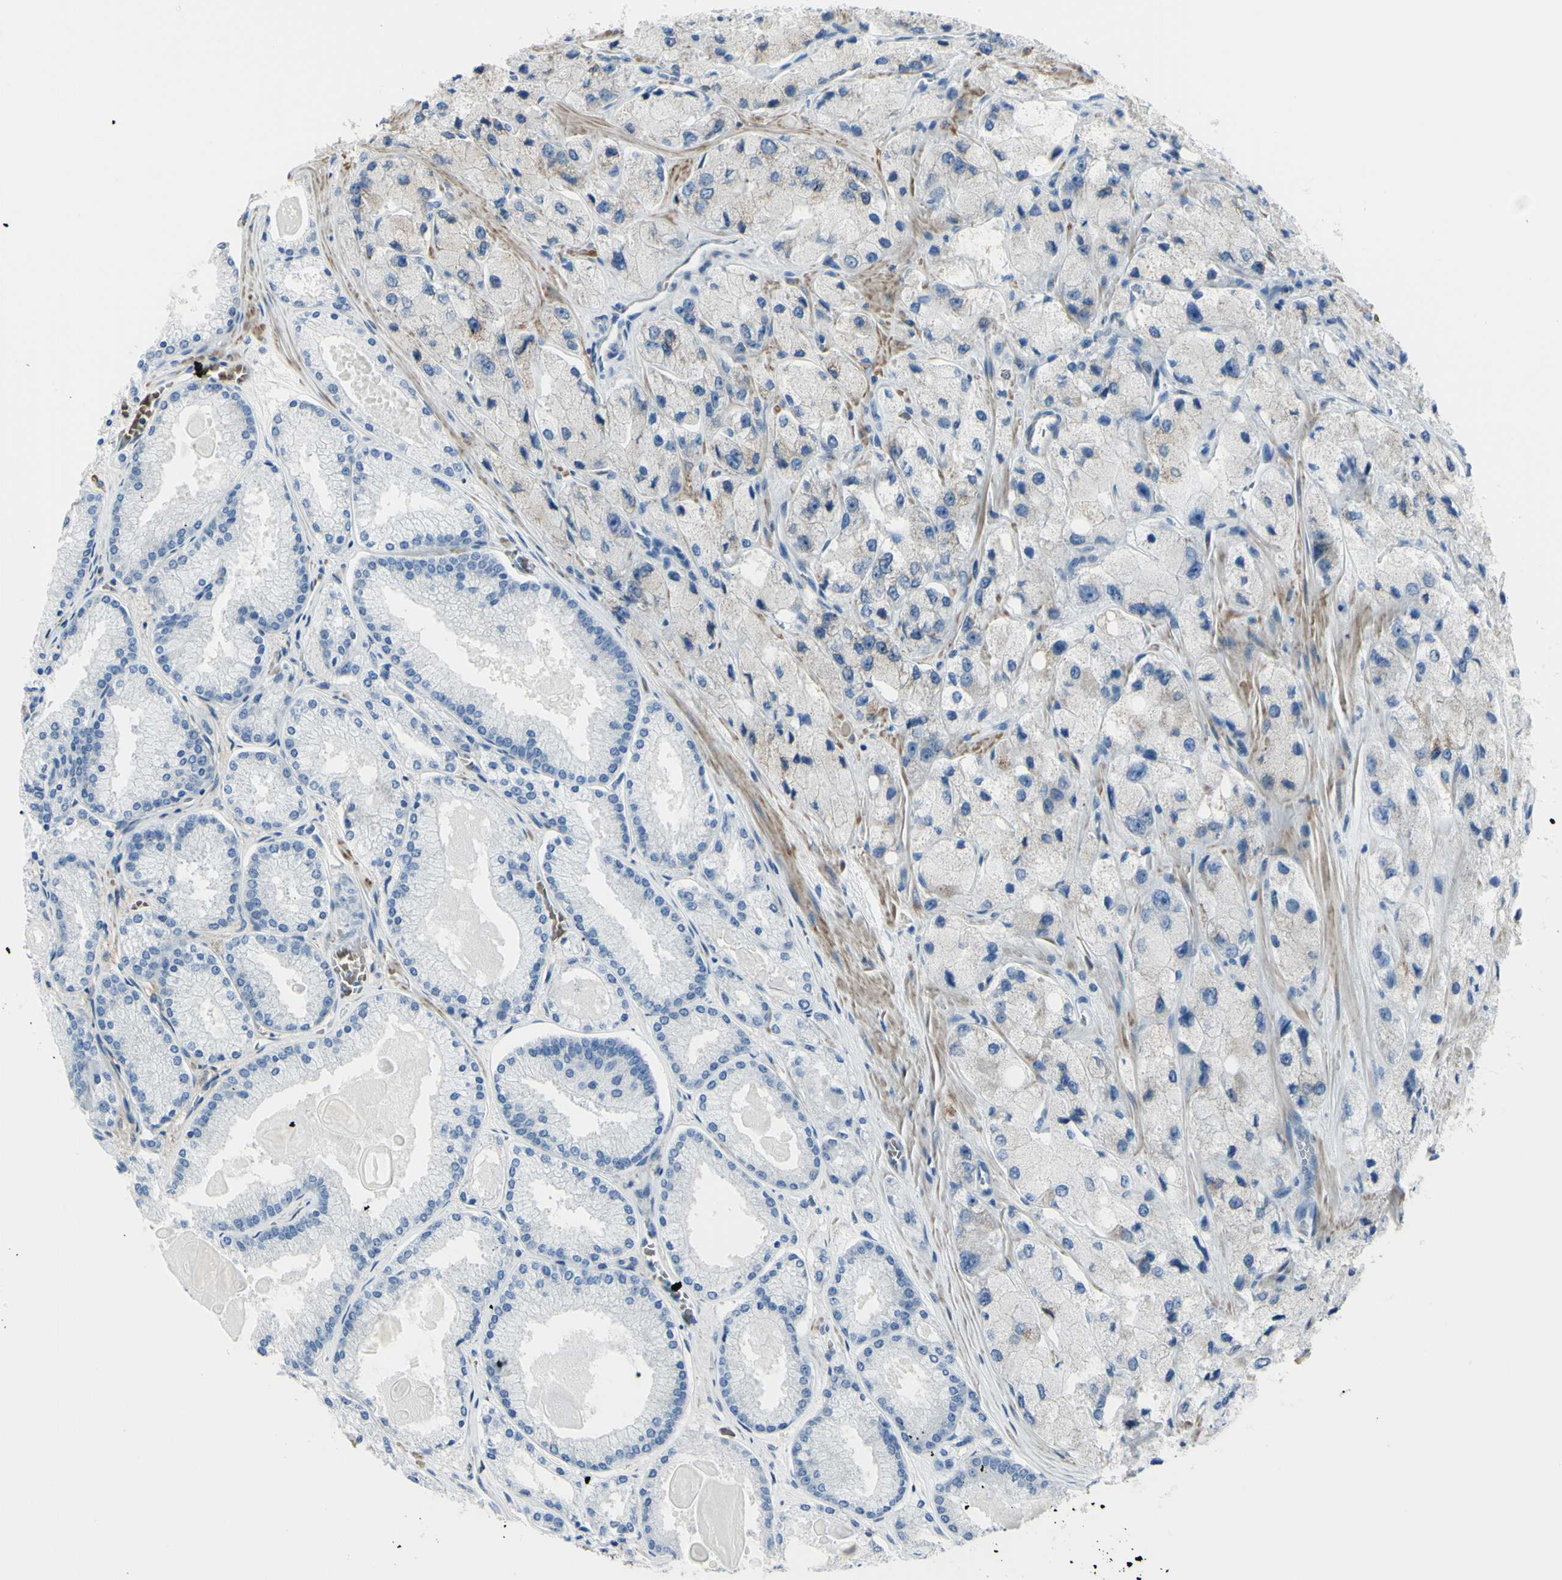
{"staining": {"intensity": "negative", "quantity": "none", "location": "none"}, "tissue": "prostate cancer", "cell_type": "Tumor cells", "image_type": "cancer", "snomed": [{"axis": "morphology", "description": "Adenocarcinoma, High grade"}, {"axis": "topography", "description": "Prostate"}], "caption": "Prostate high-grade adenocarcinoma was stained to show a protein in brown. There is no significant staining in tumor cells.", "gene": "NCBP2L", "patient": {"sex": "male", "age": 58}}